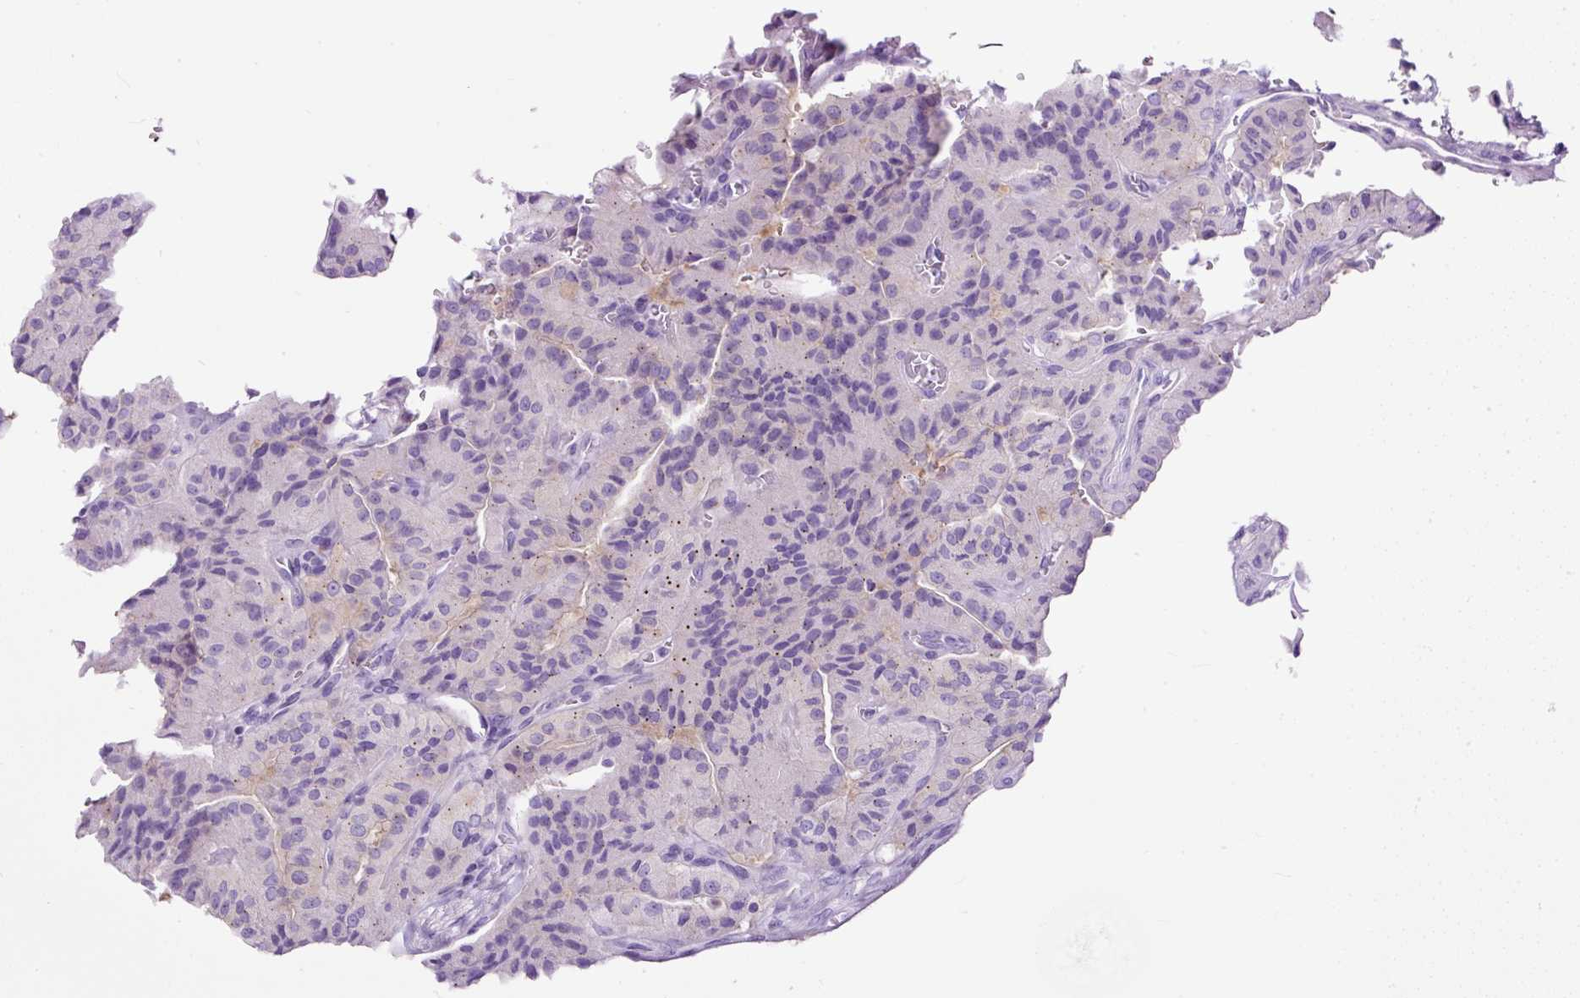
{"staining": {"intensity": "negative", "quantity": "none", "location": "none"}, "tissue": "thyroid cancer", "cell_type": "Tumor cells", "image_type": "cancer", "snomed": [{"axis": "morphology", "description": "Normal tissue, NOS"}, {"axis": "morphology", "description": "Papillary adenocarcinoma, NOS"}, {"axis": "topography", "description": "Thyroid gland"}], "caption": "The micrograph demonstrates no significant positivity in tumor cells of thyroid cancer. (Immunohistochemistry, brightfield microscopy, high magnification).", "gene": "STOX2", "patient": {"sex": "female", "age": 59}}